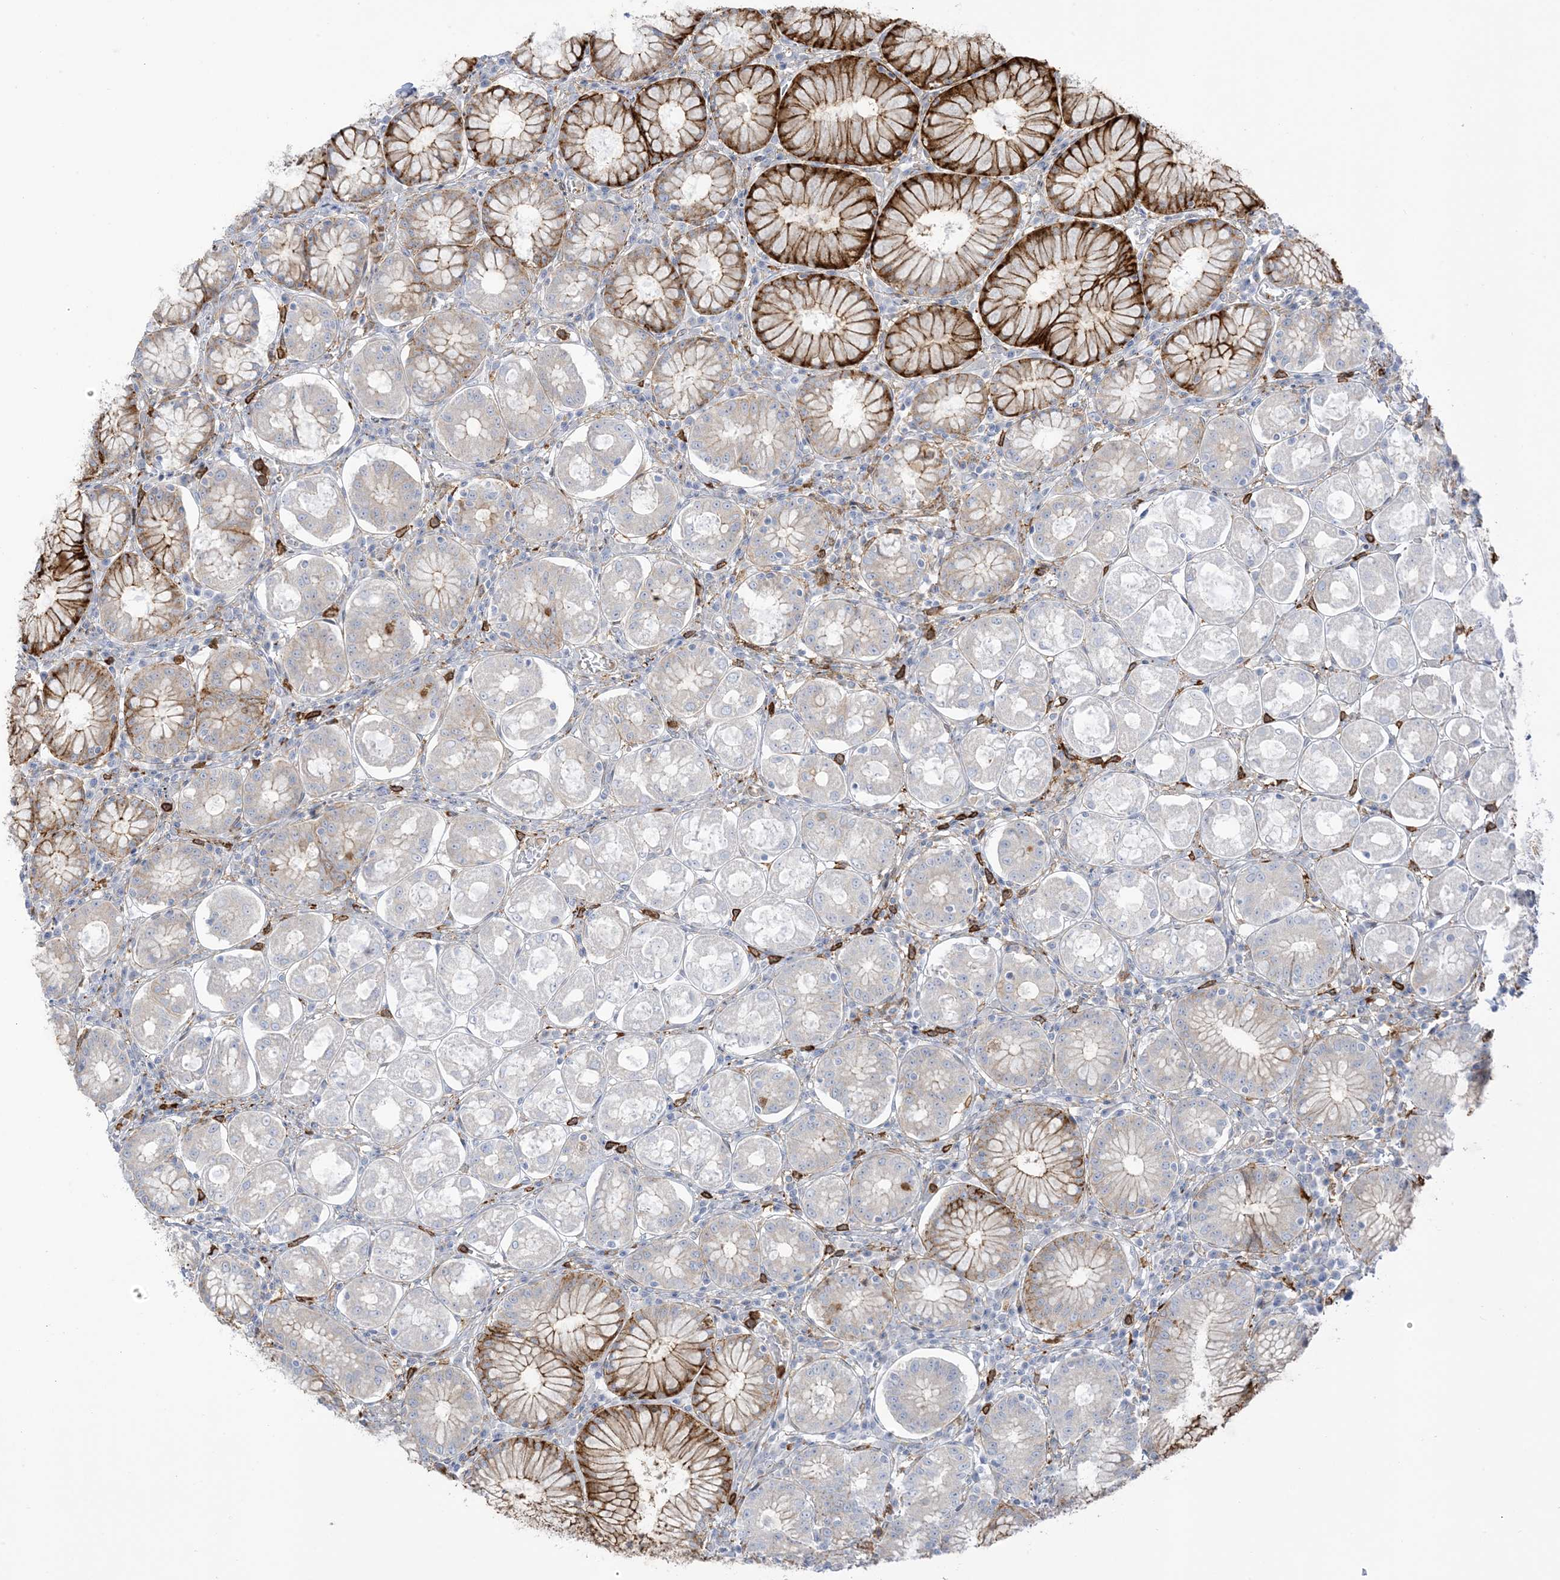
{"staining": {"intensity": "strong", "quantity": "<25%", "location": "cytoplasmic/membranous"}, "tissue": "stomach", "cell_type": "Glandular cells", "image_type": "normal", "snomed": [{"axis": "morphology", "description": "Normal tissue, NOS"}, {"axis": "topography", "description": "Stomach, lower"}], "caption": "Glandular cells reveal strong cytoplasmic/membranous expression in about <25% of cells in unremarkable stomach.", "gene": "ICMT", "patient": {"sex": "female", "age": 56}}